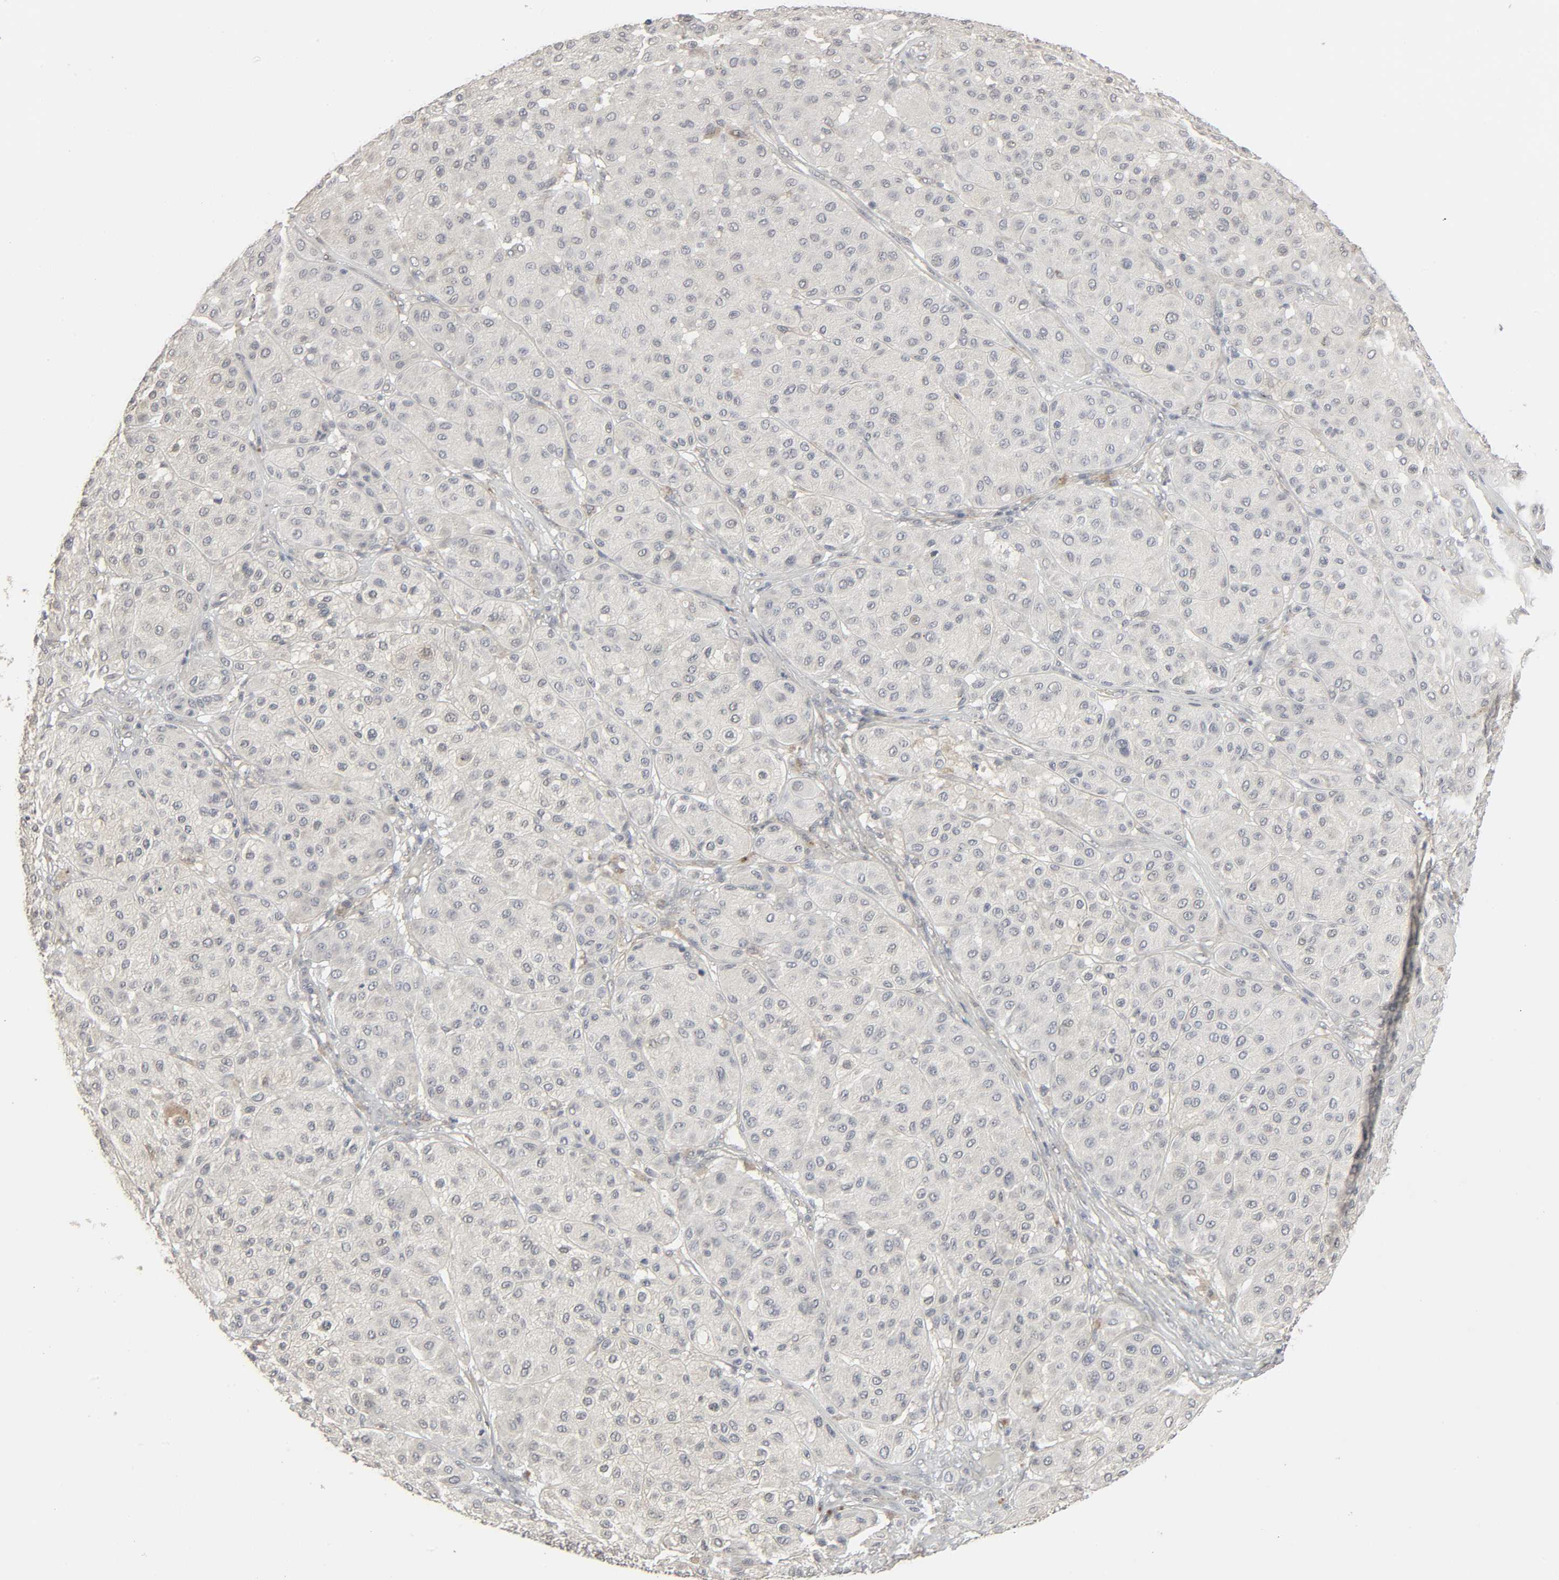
{"staining": {"intensity": "negative", "quantity": "none", "location": "none"}, "tissue": "melanoma", "cell_type": "Tumor cells", "image_type": "cancer", "snomed": [{"axis": "morphology", "description": "Normal tissue, NOS"}, {"axis": "morphology", "description": "Malignant melanoma, Metastatic site"}, {"axis": "topography", "description": "Skin"}], "caption": "This is an immunohistochemistry (IHC) micrograph of human melanoma. There is no positivity in tumor cells.", "gene": "ZNF222", "patient": {"sex": "male", "age": 41}}